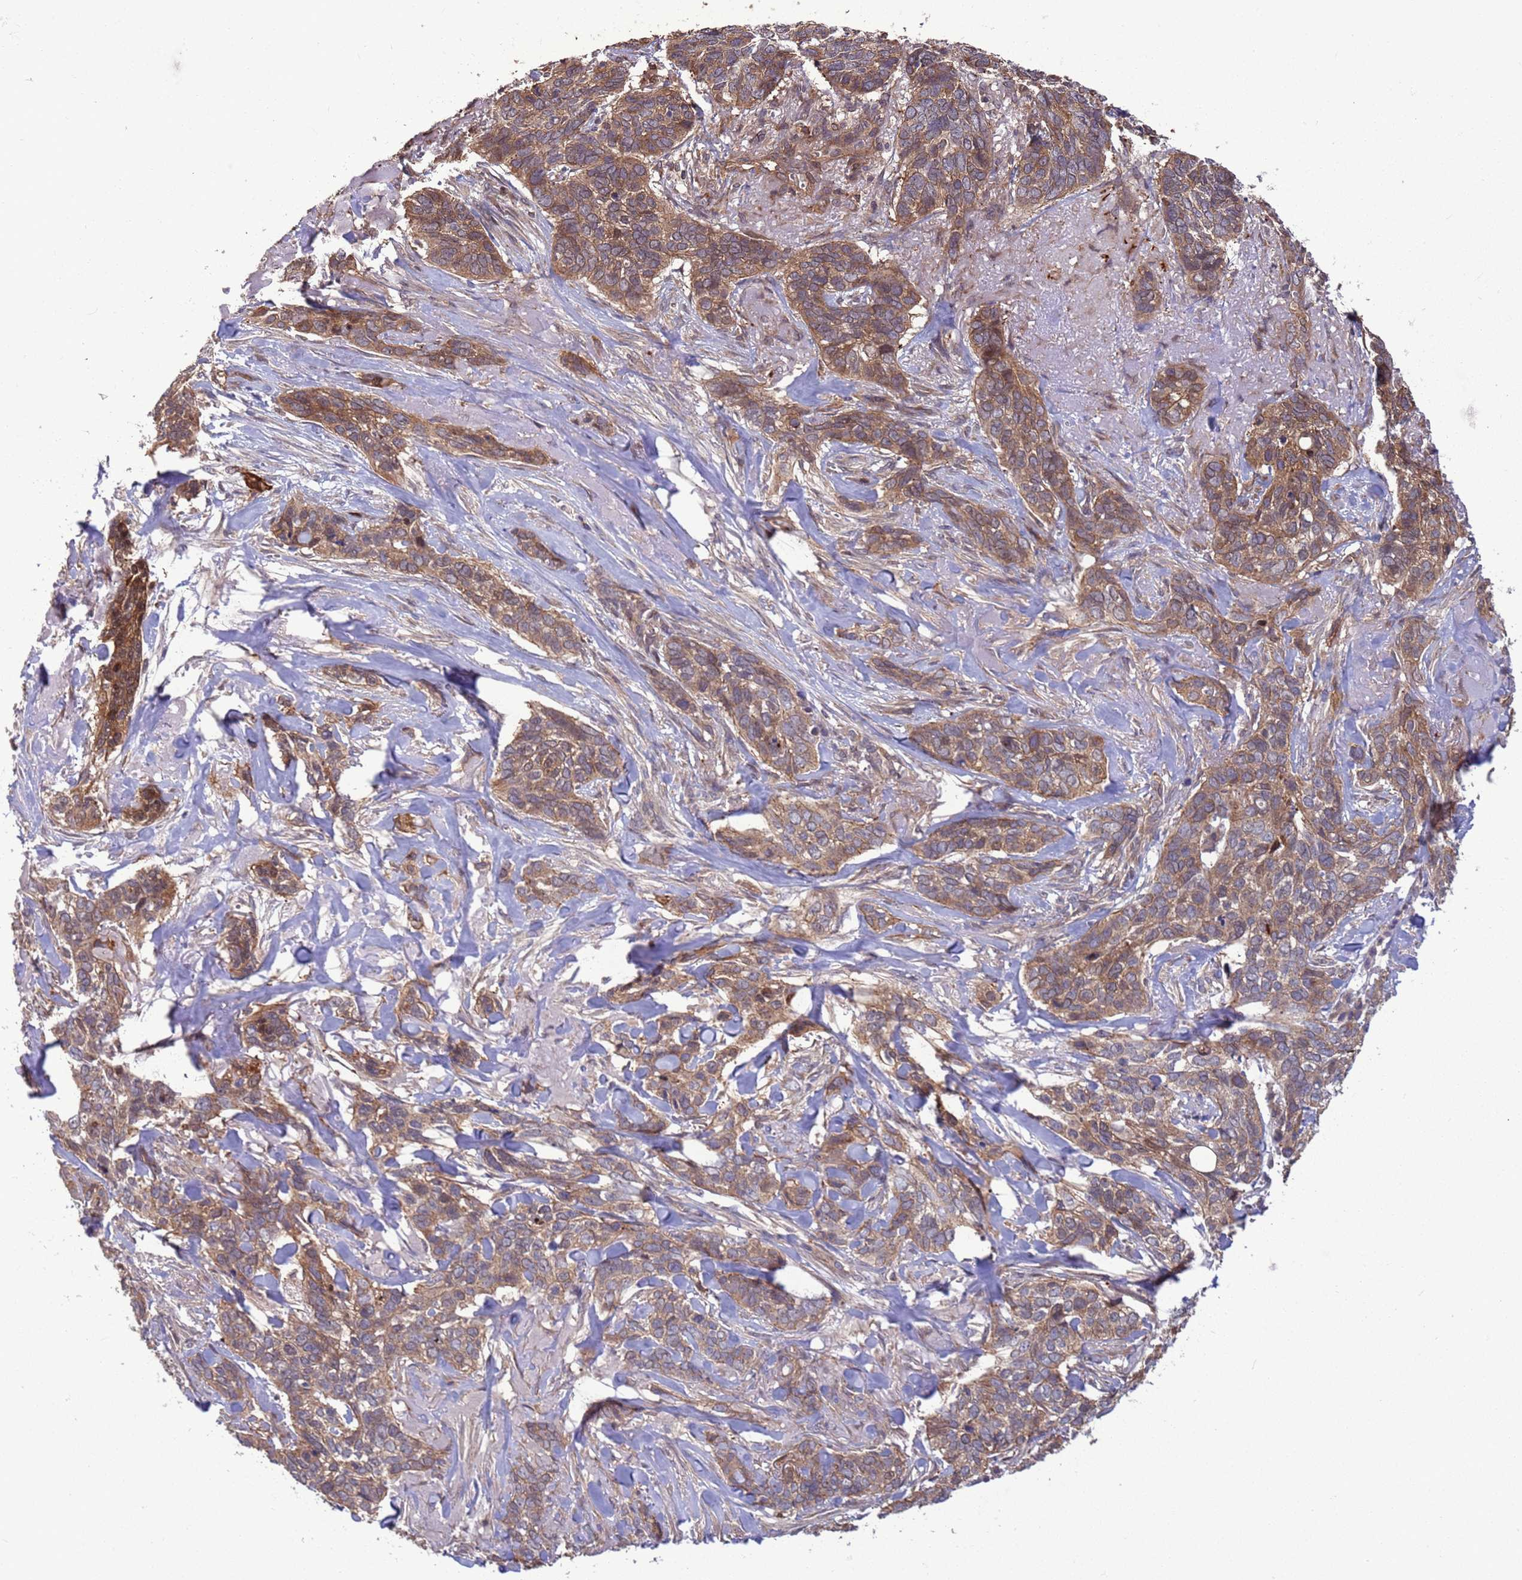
{"staining": {"intensity": "moderate", "quantity": ">75%", "location": "cytoplasmic/membranous"}, "tissue": "skin cancer", "cell_type": "Tumor cells", "image_type": "cancer", "snomed": [{"axis": "morphology", "description": "Basal cell carcinoma"}, {"axis": "topography", "description": "Skin"}], "caption": "Immunohistochemical staining of human skin basal cell carcinoma reveals medium levels of moderate cytoplasmic/membranous positivity in about >75% of tumor cells.", "gene": "GJA10", "patient": {"sex": "male", "age": 86}}